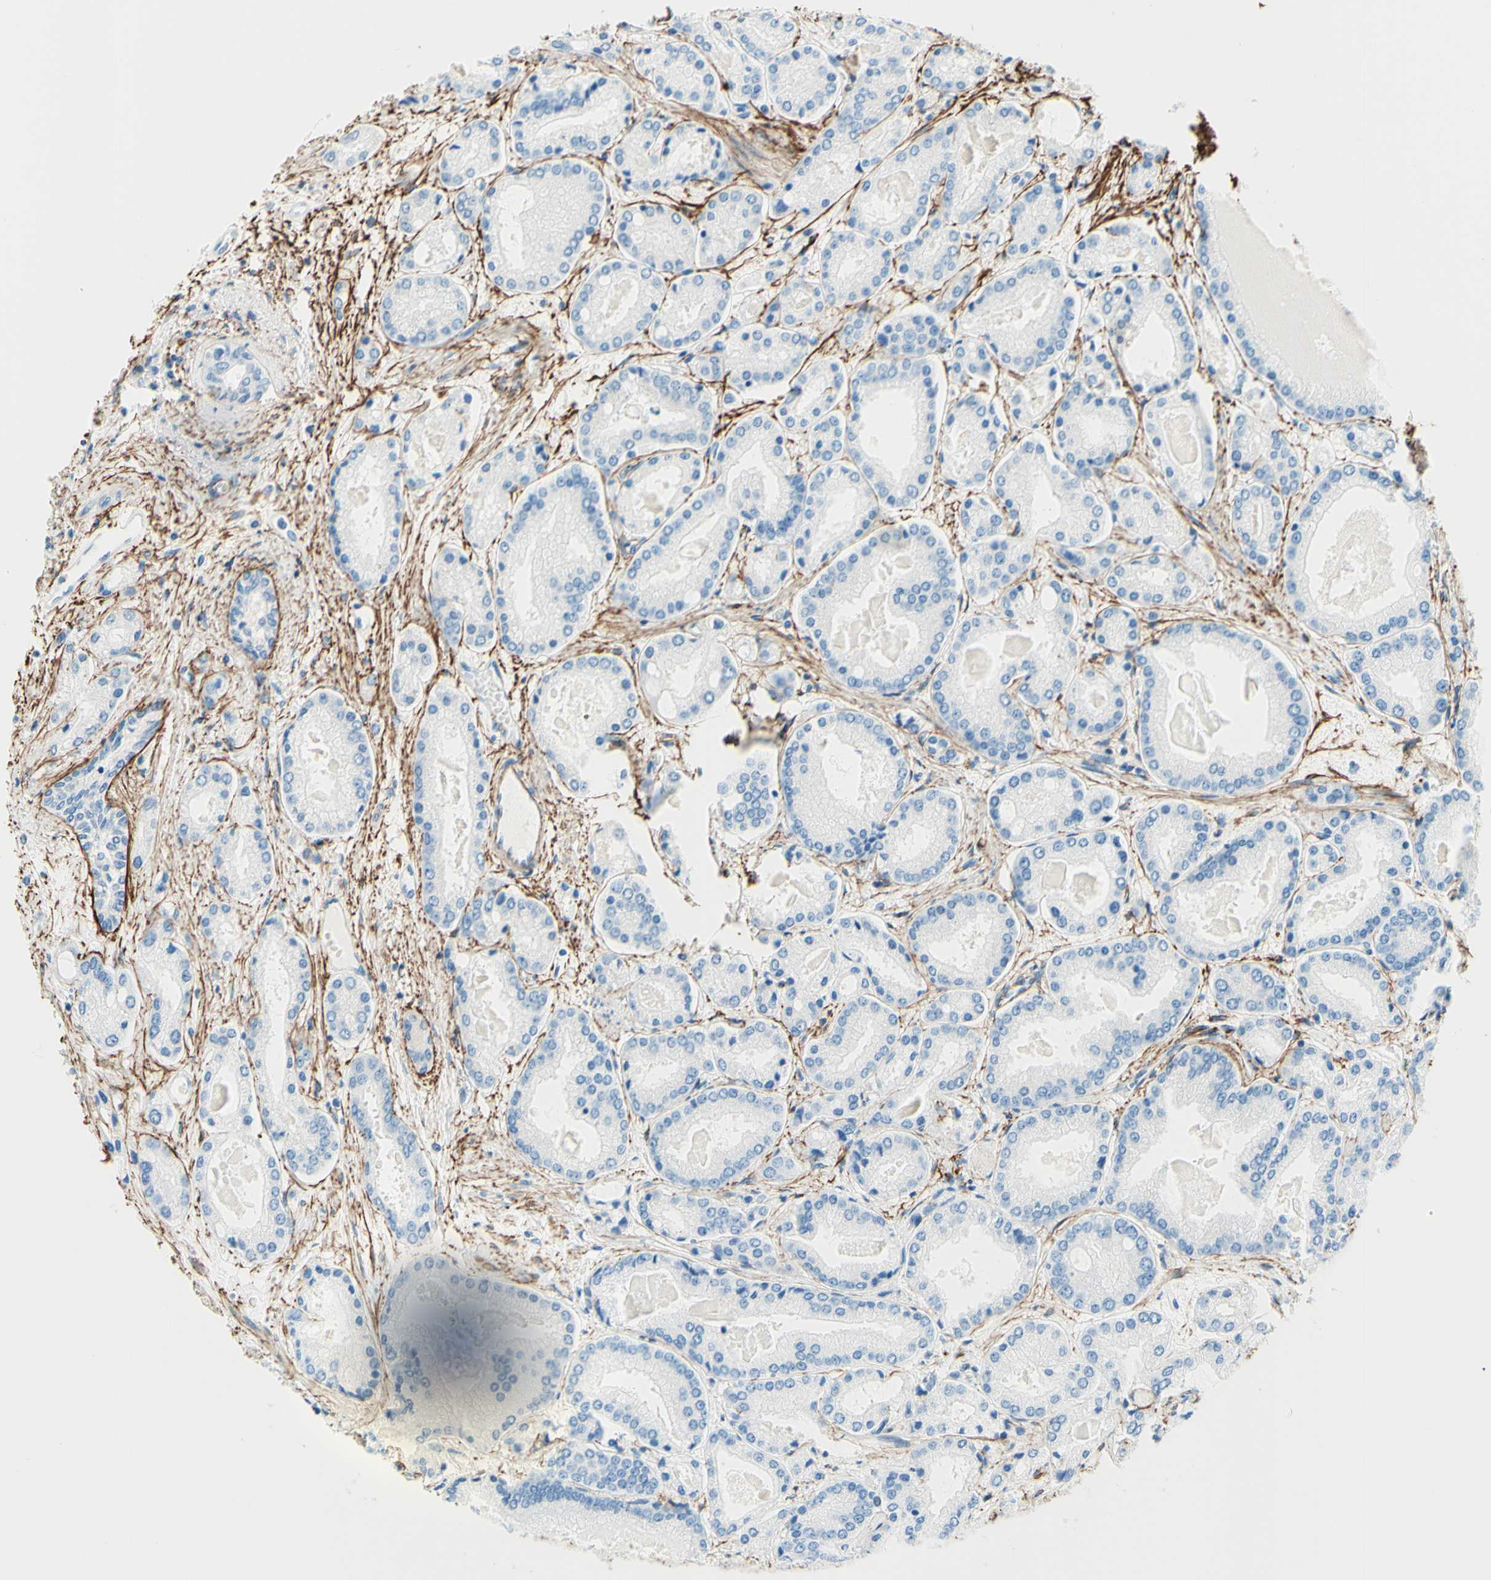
{"staining": {"intensity": "negative", "quantity": "none", "location": "none"}, "tissue": "prostate cancer", "cell_type": "Tumor cells", "image_type": "cancer", "snomed": [{"axis": "morphology", "description": "Adenocarcinoma, High grade"}, {"axis": "topography", "description": "Prostate"}], "caption": "DAB (3,3'-diaminobenzidine) immunohistochemical staining of human prostate adenocarcinoma (high-grade) exhibits no significant positivity in tumor cells.", "gene": "MFAP5", "patient": {"sex": "male", "age": 59}}